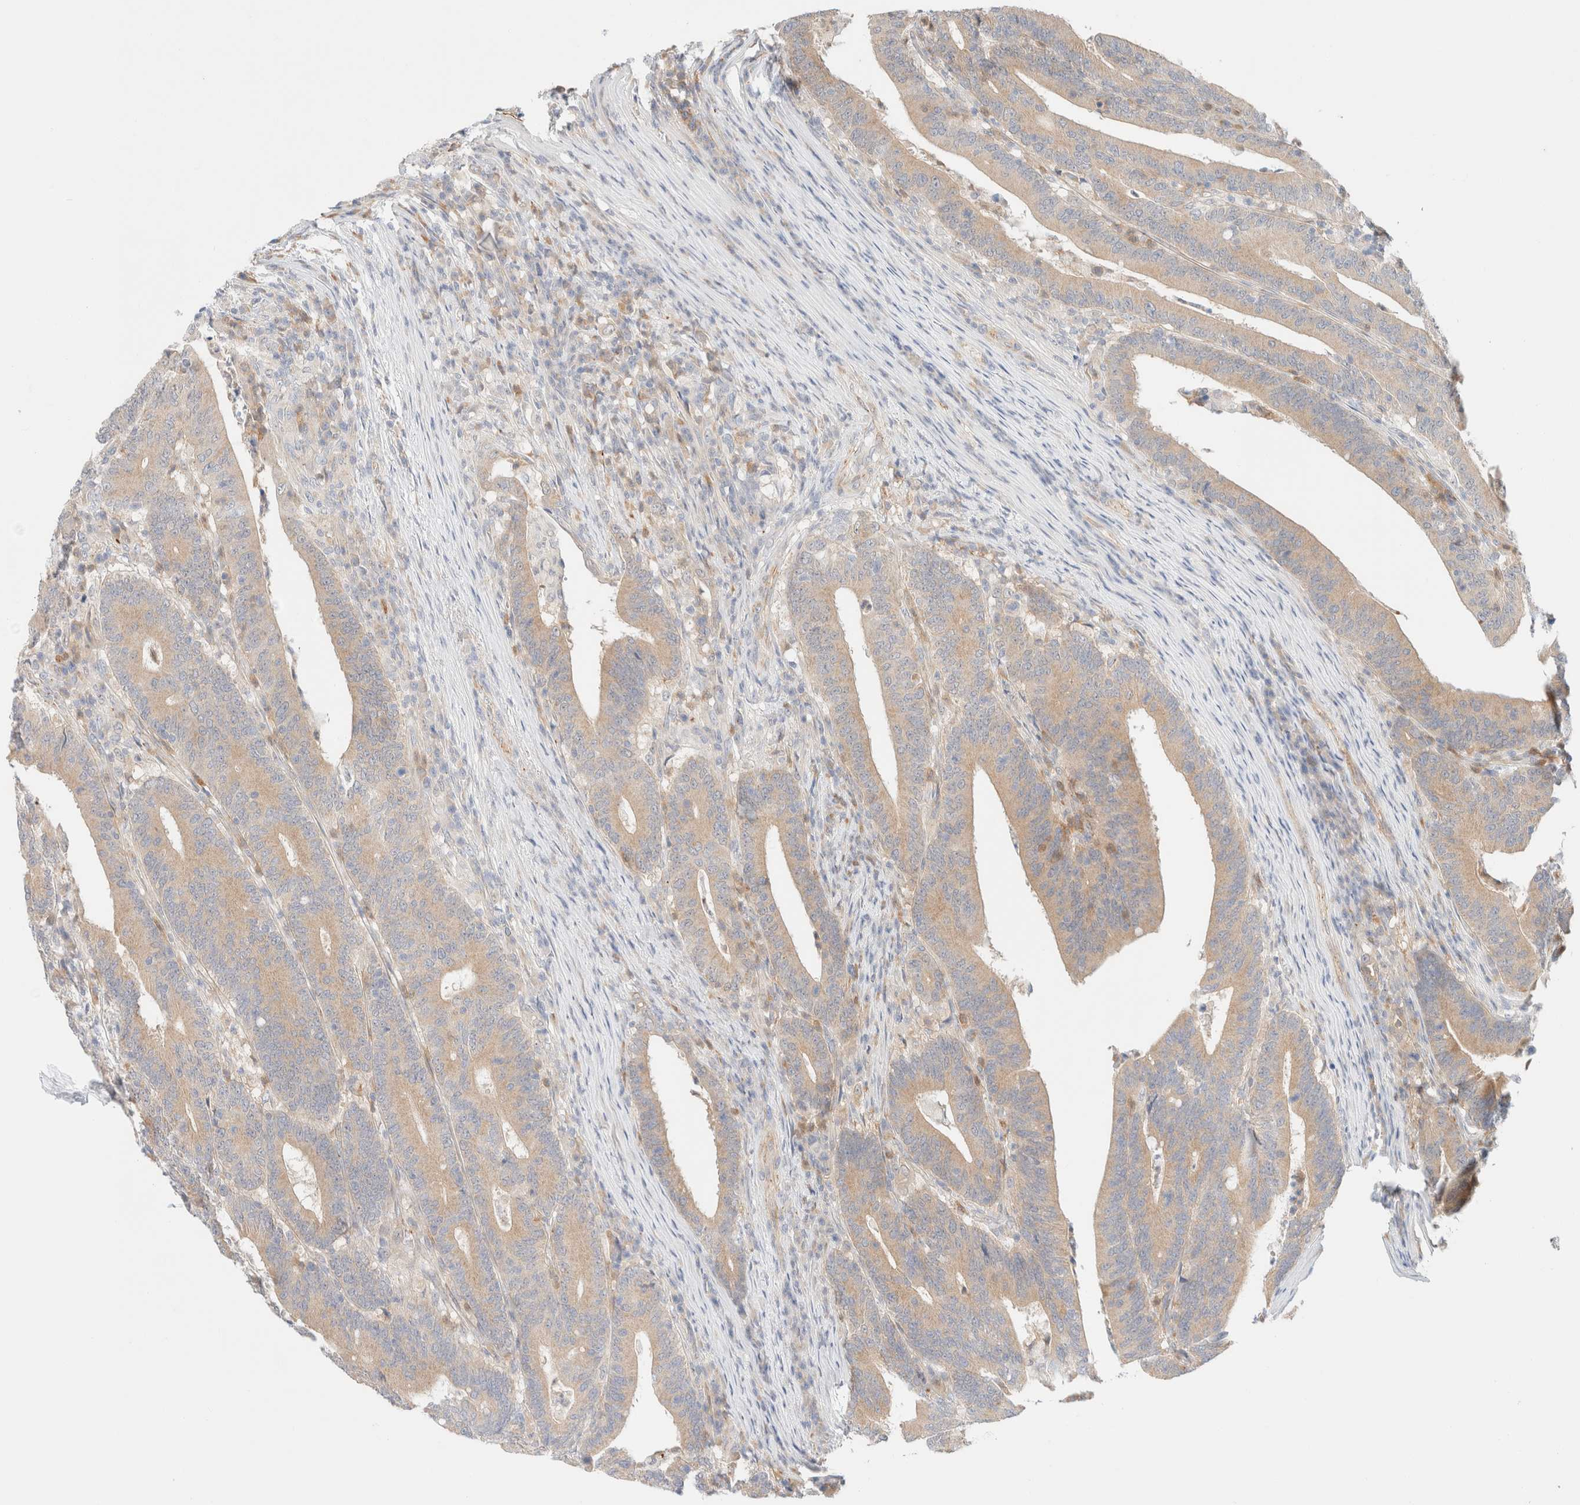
{"staining": {"intensity": "weak", "quantity": ">75%", "location": "cytoplasmic/membranous"}, "tissue": "colorectal cancer", "cell_type": "Tumor cells", "image_type": "cancer", "snomed": [{"axis": "morphology", "description": "Adenocarcinoma, NOS"}, {"axis": "topography", "description": "Colon"}], "caption": "The micrograph reveals a brown stain indicating the presence of a protein in the cytoplasmic/membranous of tumor cells in adenocarcinoma (colorectal). The staining was performed using DAB to visualize the protein expression in brown, while the nuclei were stained in blue with hematoxylin (Magnification: 20x).", "gene": "UNC13B", "patient": {"sex": "female", "age": 66}}